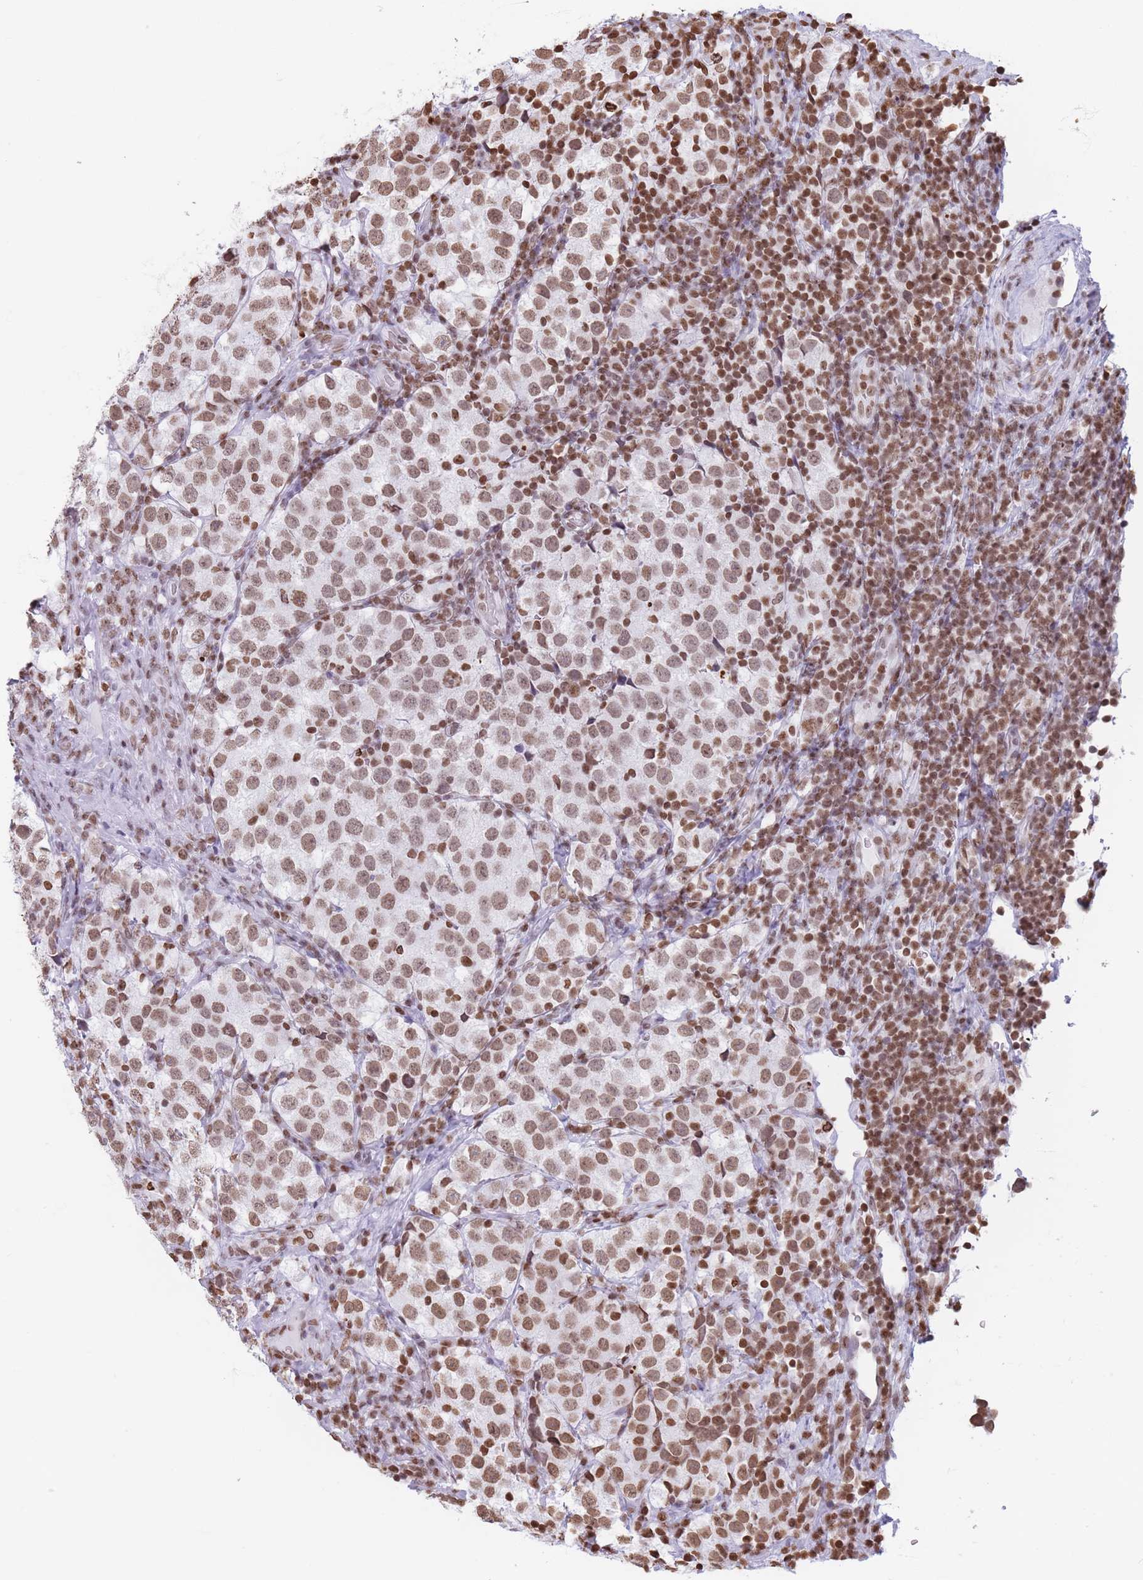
{"staining": {"intensity": "moderate", "quantity": ">75%", "location": "nuclear"}, "tissue": "testis cancer", "cell_type": "Tumor cells", "image_type": "cancer", "snomed": [{"axis": "morphology", "description": "Seminoma, NOS"}, {"axis": "topography", "description": "Testis"}], "caption": "Immunohistochemistry (IHC) staining of testis cancer (seminoma), which shows medium levels of moderate nuclear expression in approximately >75% of tumor cells indicating moderate nuclear protein positivity. The staining was performed using DAB (3,3'-diaminobenzidine) (brown) for protein detection and nuclei were counterstained in hematoxylin (blue).", "gene": "RYK", "patient": {"sex": "male", "age": 34}}